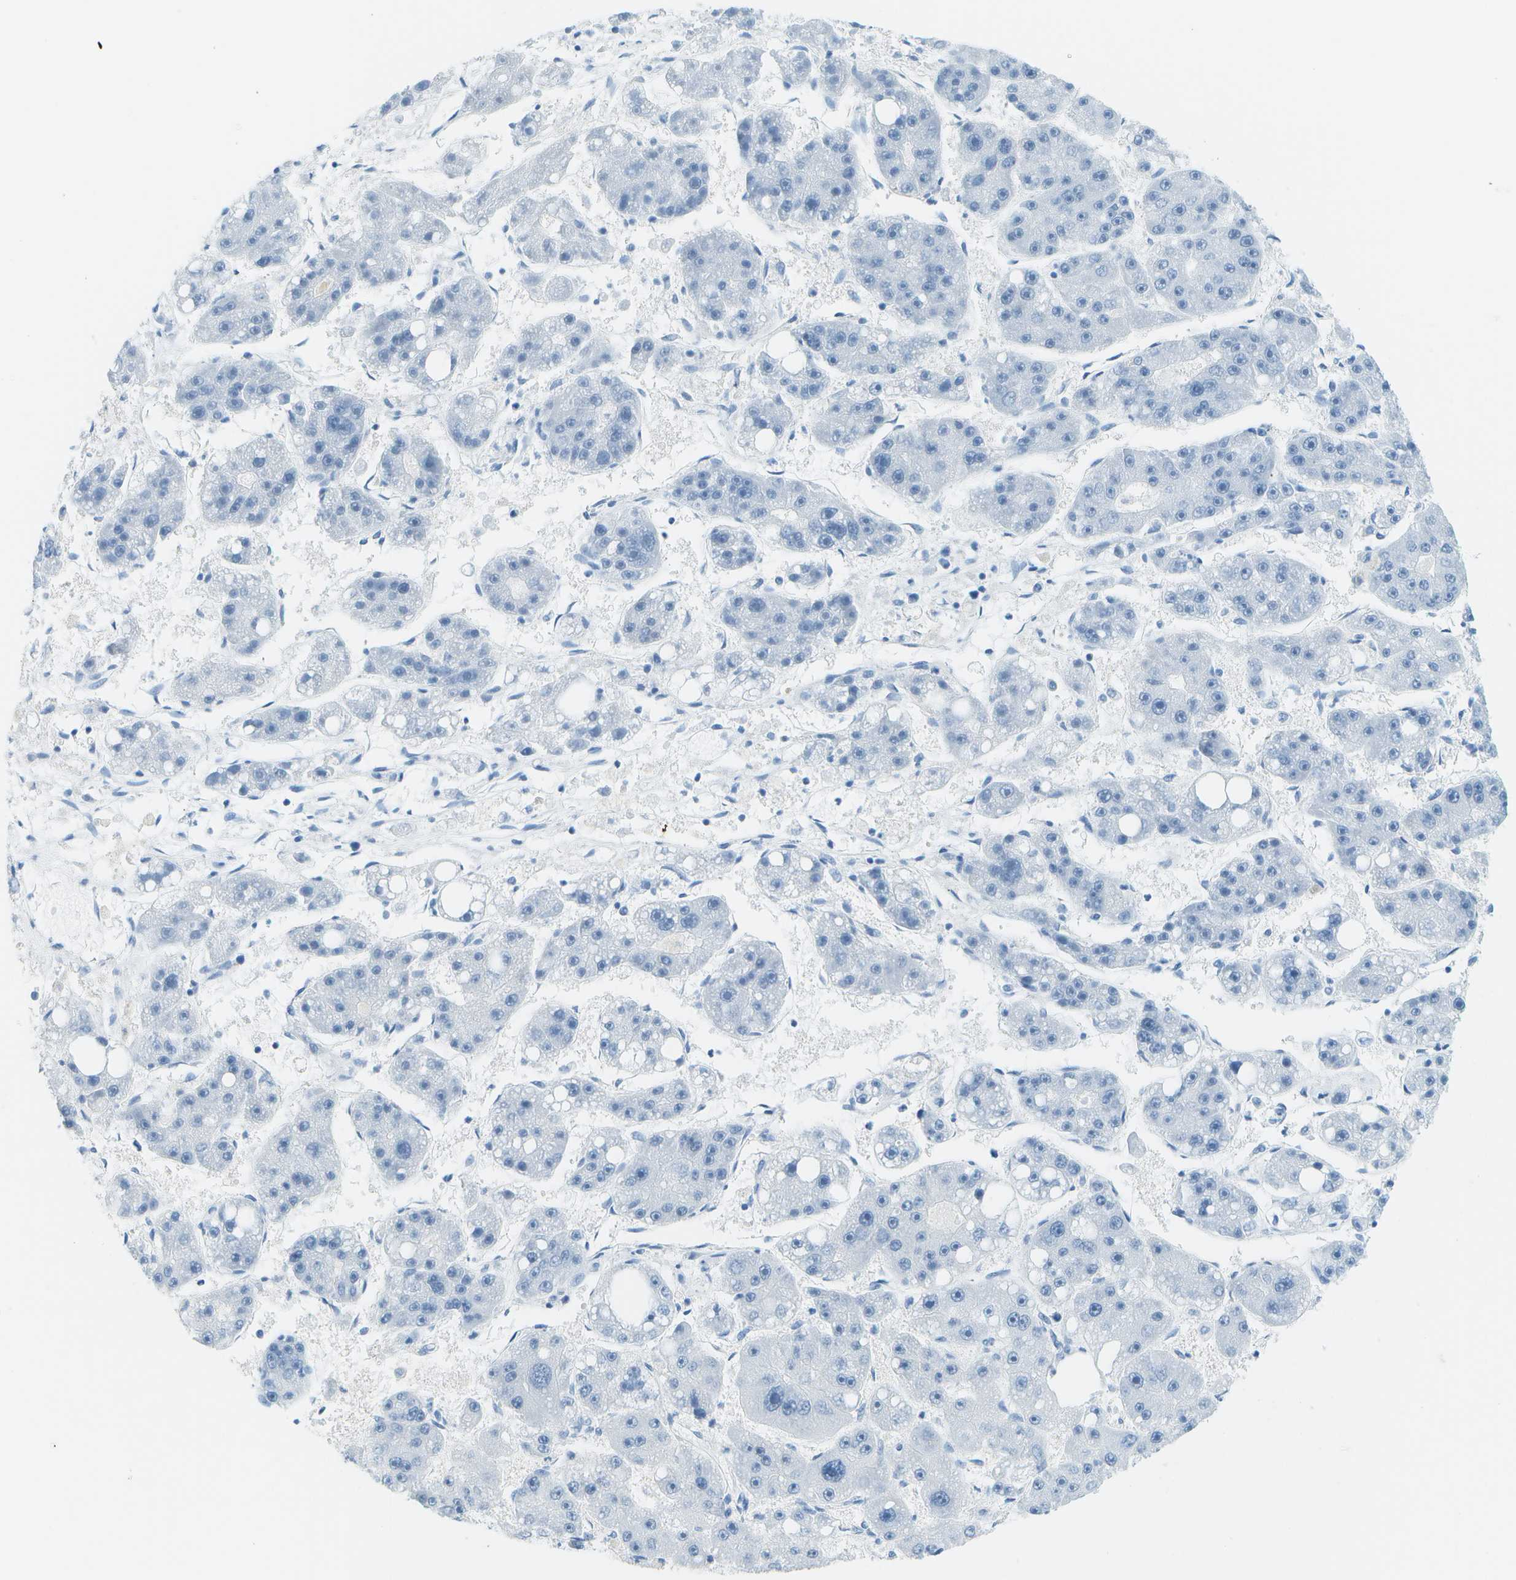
{"staining": {"intensity": "negative", "quantity": "none", "location": "none"}, "tissue": "liver cancer", "cell_type": "Tumor cells", "image_type": "cancer", "snomed": [{"axis": "morphology", "description": "Carcinoma, Hepatocellular, NOS"}, {"axis": "topography", "description": "Liver"}], "caption": "Liver cancer stained for a protein using immunohistochemistry exhibits no positivity tumor cells.", "gene": "NEK11", "patient": {"sex": "female", "age": 61}}